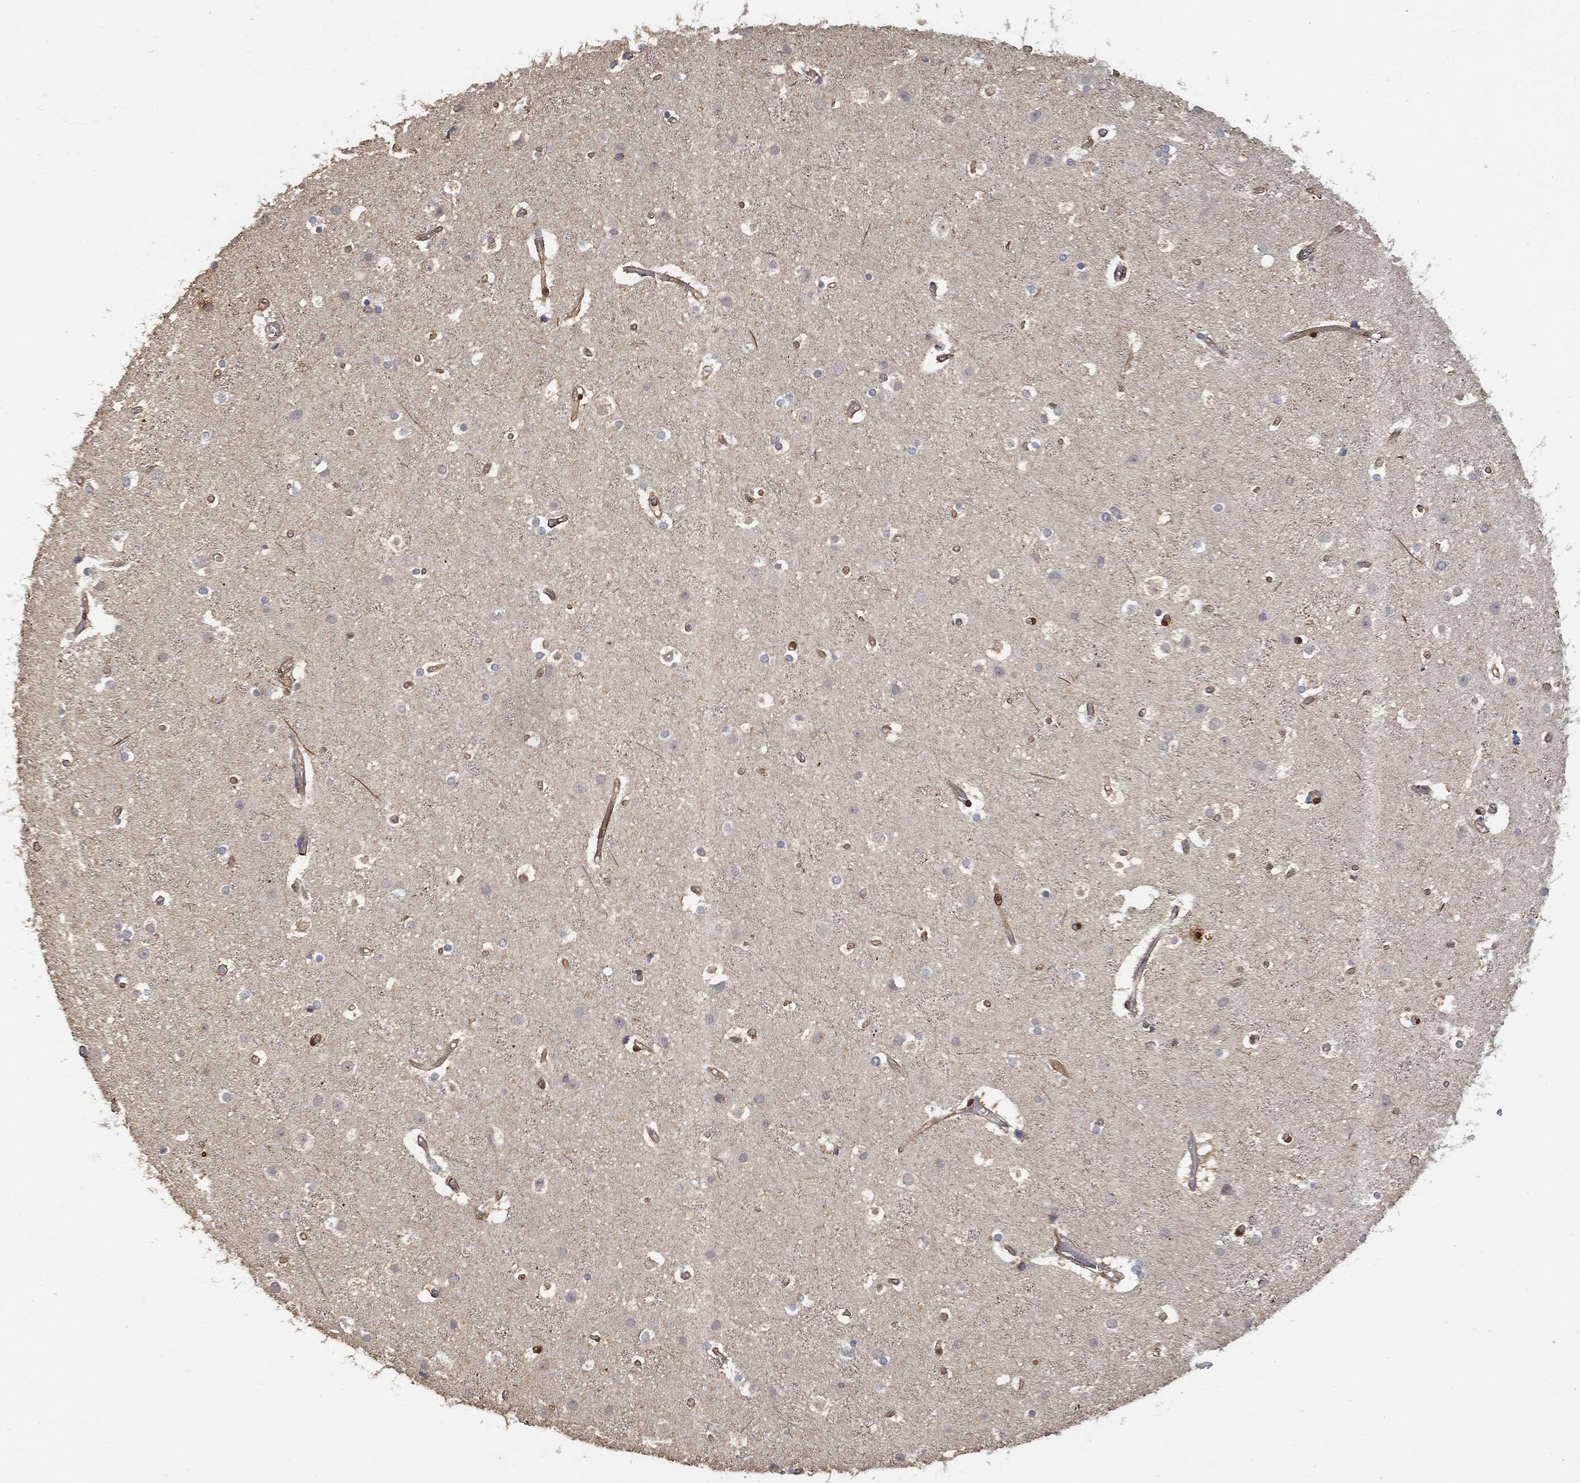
{"staining": {"intensity": "moderate", "quantity": ">75%", "location": "cytoplasmic/membranous"}, "tissue": "cerebral cortex", "cell_type": "Endothelial cells", "image_type": "normal", "snomed": [{"axis": "morphology", "description": "Normal tissue, NOS"}, {"axis": "topography", "description": "Cerebral cortex"}], "caption": "This micrograph reveals IHC staining of normal cerebral cortex, with medium moderate cytoplasmic/membranous expression in about >75% of endothelial cells.", "gene": "PSMB10", "patient": {"sex": "female", "age": 52}}